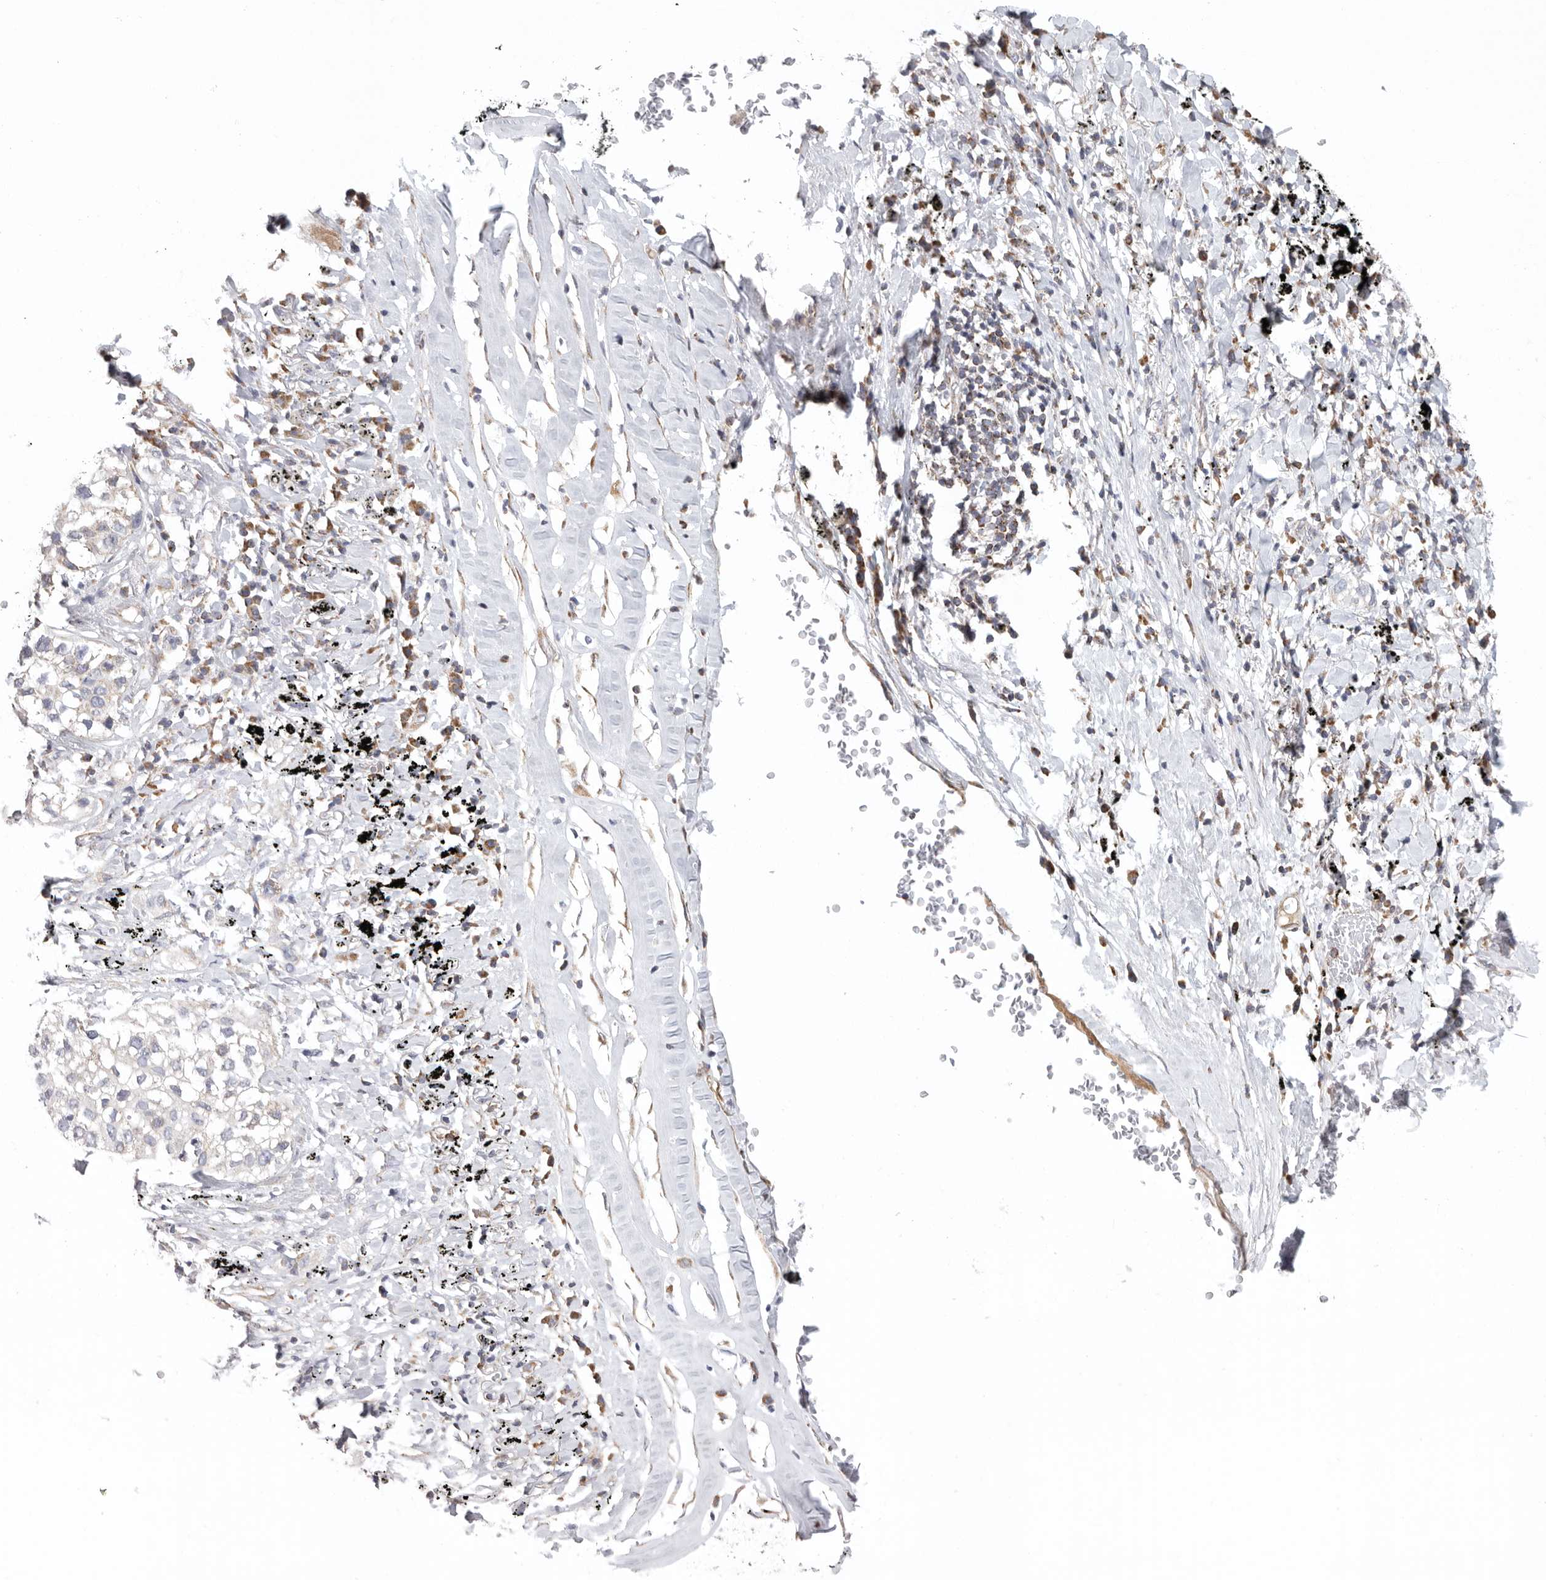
{"staining": {"intensity": "negative", "quantity": "none", "location": "none"}, "tissue": "lung cancer", "cell_type": "Tumor cells", "image_type": "cancer", "snomed": [{"axis": "morphology", "description": "Adenocarcinoma, NOS"}, {"axis": "topography", "description": "Lung"}], "caption": "There is no significant staining in tumor cells of lung adenocarcinoma.", "gene": "FKBP8", "patient": {"sex": "male", "age": 63}}